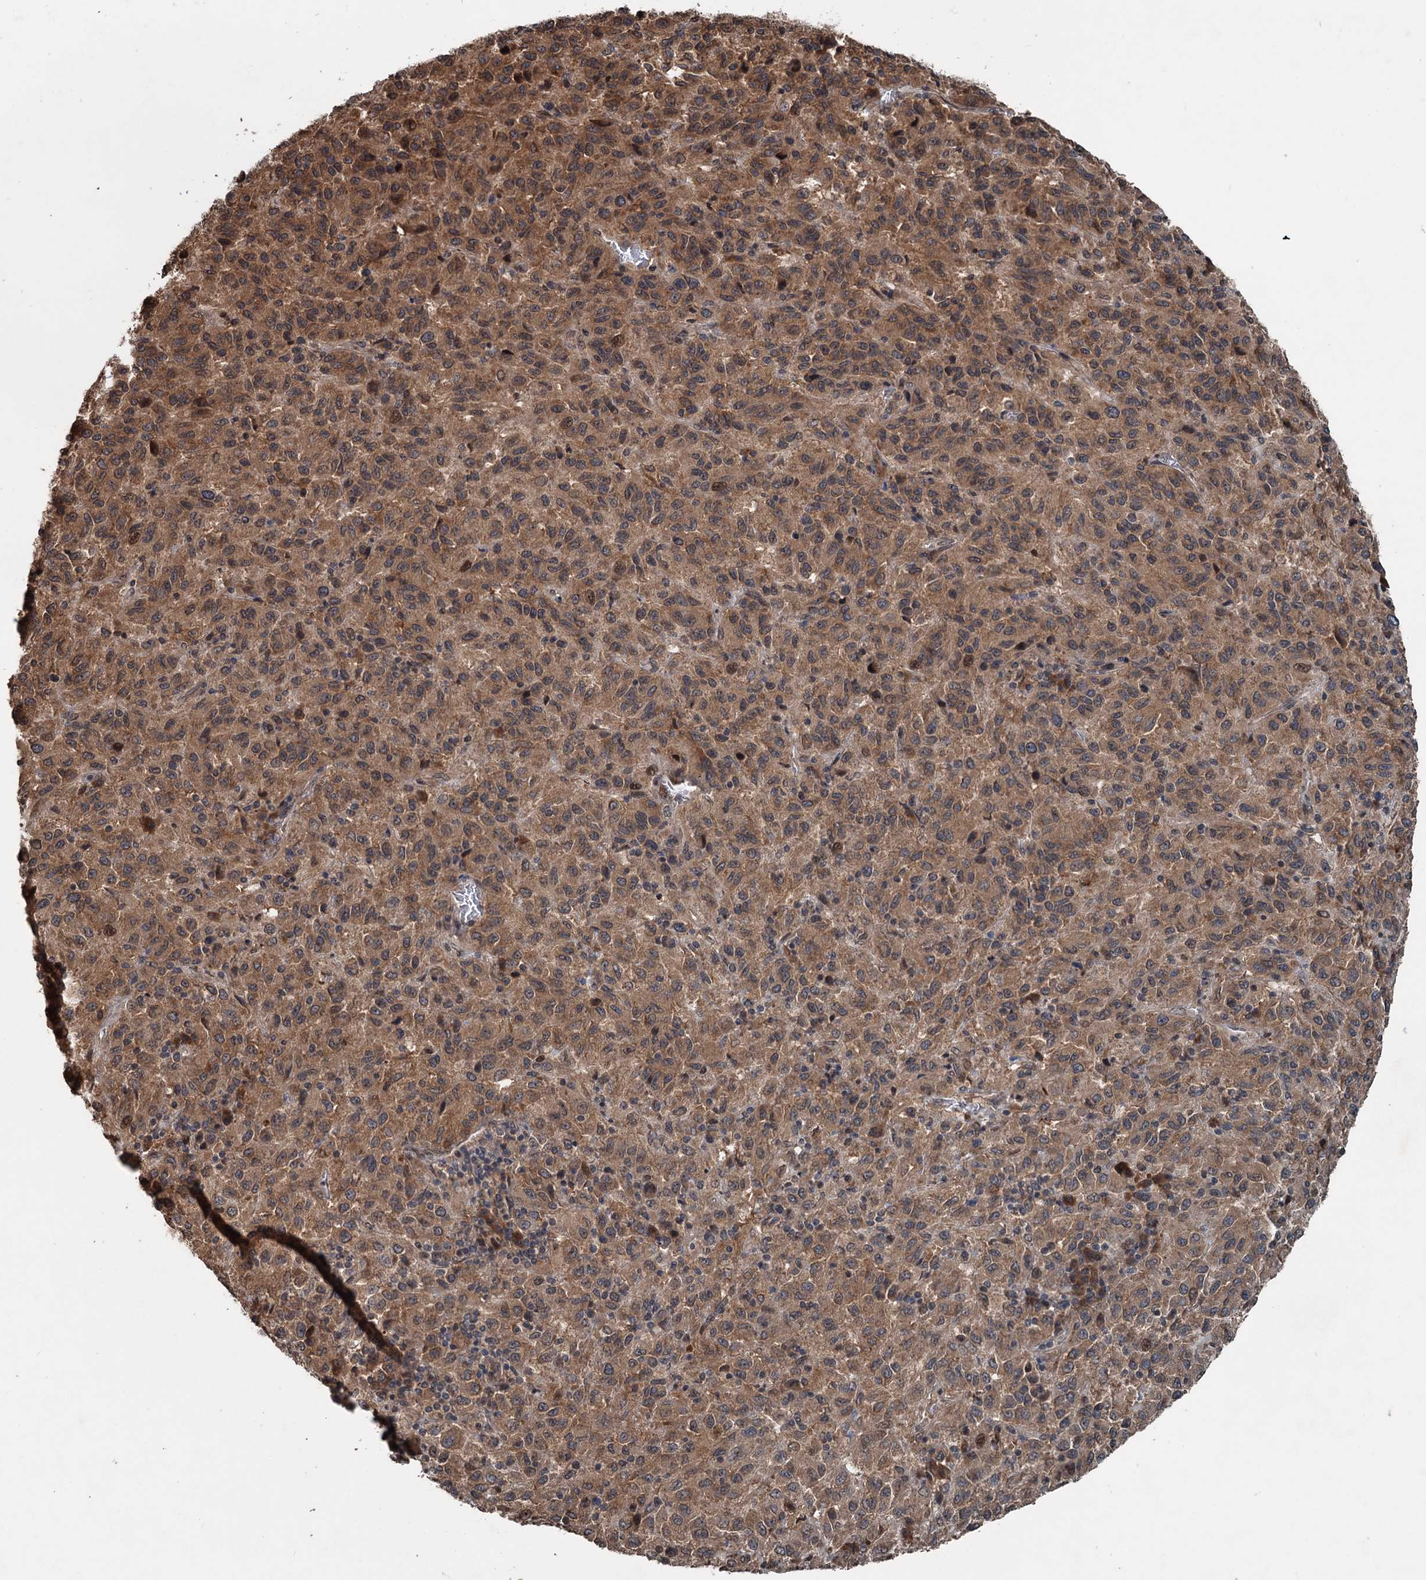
{"staining": {"intensity": "moderate", "quantity": ">75%", "location": "cytoplasmic/membranous"}, "tissue": "melanoma", "cell_type": "Tumor cells", "image_type": "cancer", "snomed": [{"axis": "morphology", "description": "Malignant melanoma, Metastatic site"}, {"axis": "topography", "description": "Lung"}], "caption": "Immunohistochemical staining of malignant melanoma (metastatic site) shows medium levels of moderate cytoplasmic/membranous protein expression in about >75% of tumor cells. Using DAB (3,3'-diaminobenzidine) (brown) and hematoxylin (blue) stains, captured at high magnification using brightfield microscopy.", "gene": "N4BP2L2", "patient": {"sex": "male", "age": 64}}